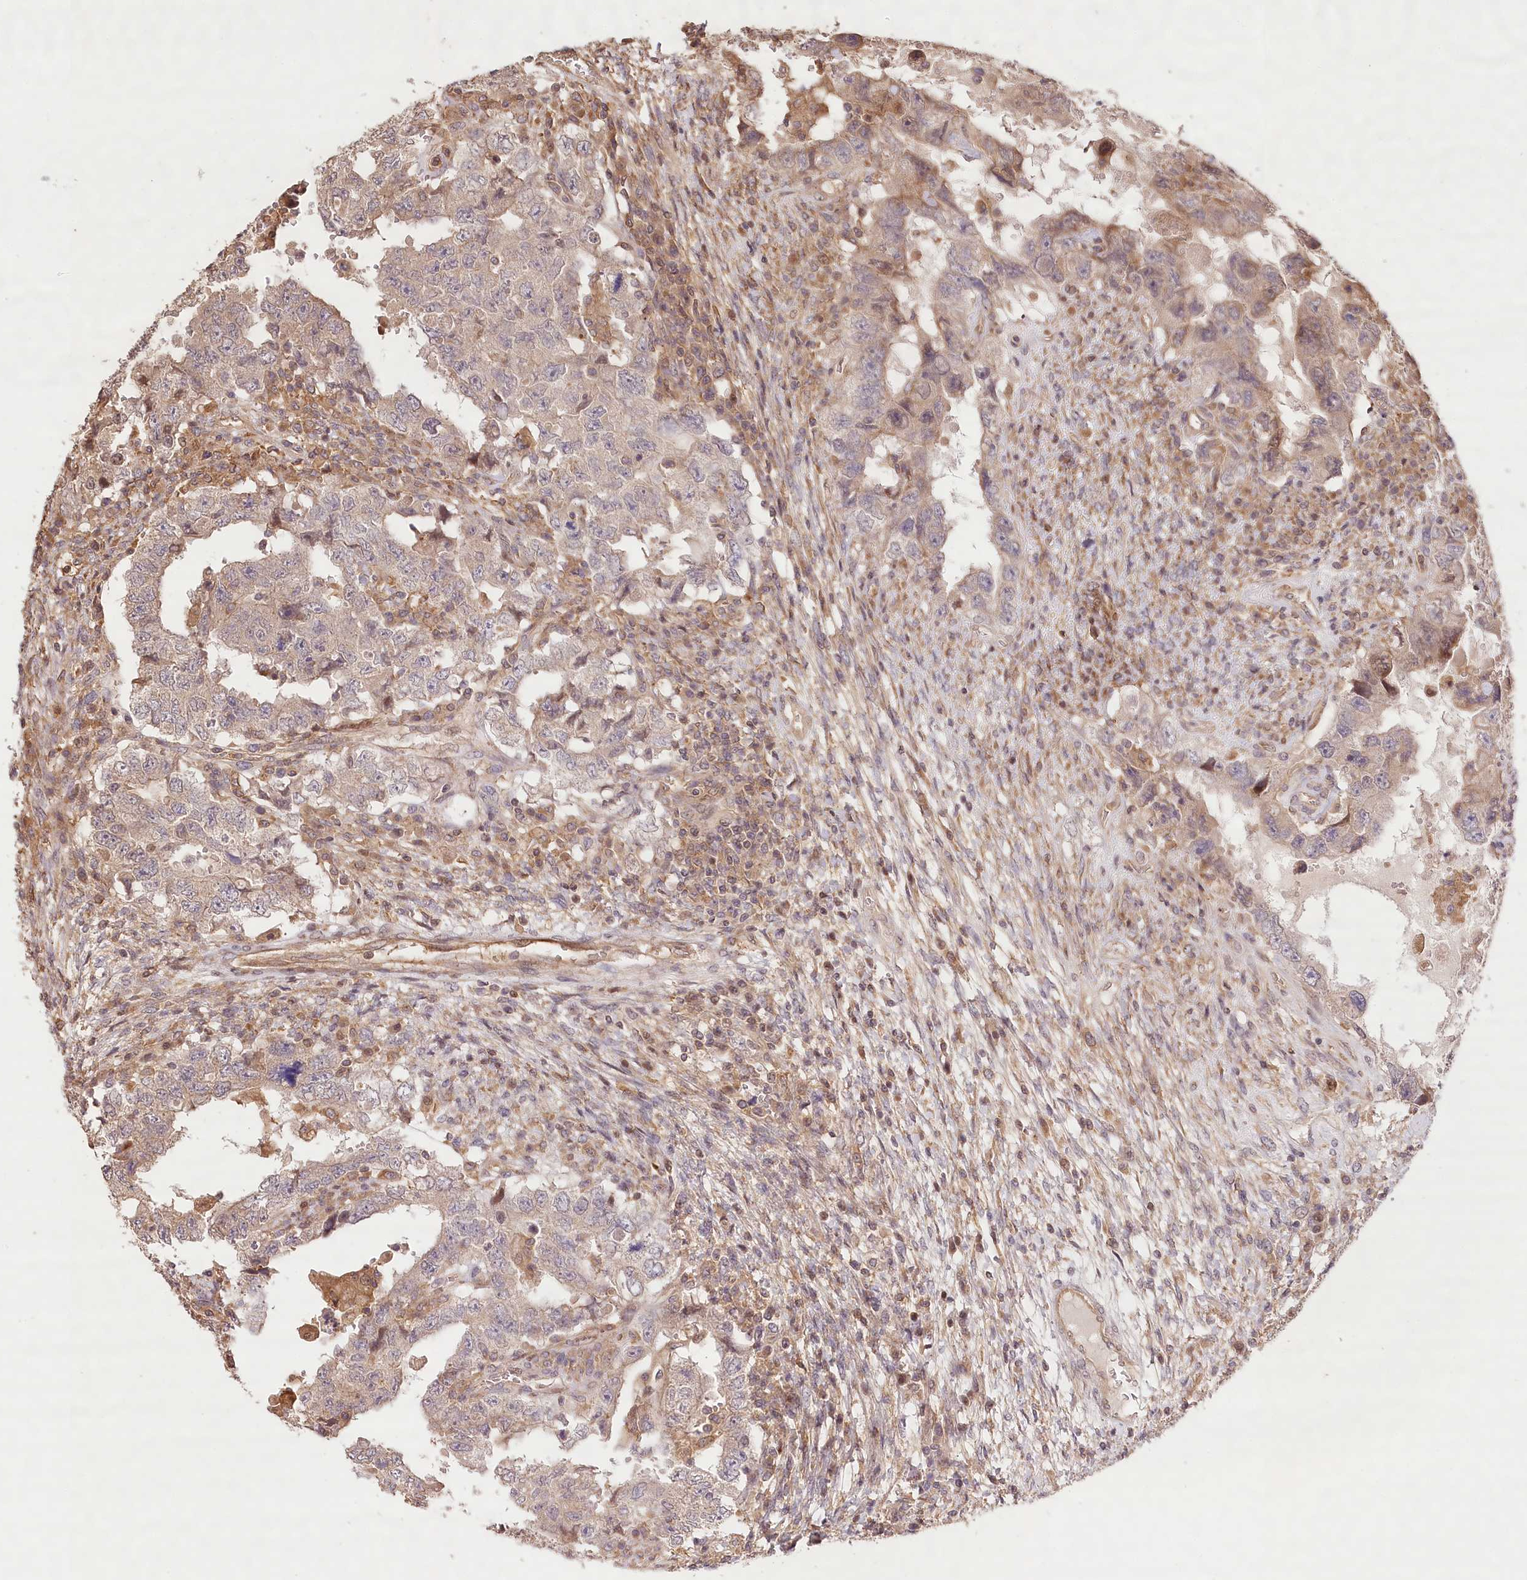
{"staining": {"intensity": "negative", "quantity": "none", "location": "none"}, "tissue": "testis cancer", "cell_type": "Tumor cells", "image_type": "cancer", "snomed": [{"axis": "morphology", "description": "Carcinoma, Embryonal, NOS"}, {"axis": "topography", "description": "Testis"}], "caption": "This is a image of immunohistochemistry (IHC) staining of testis embryonal carcinoma, which shows no staining in tumor cells.", "gene": "LSS", "patient": {"sex": "male", "age": 26}}